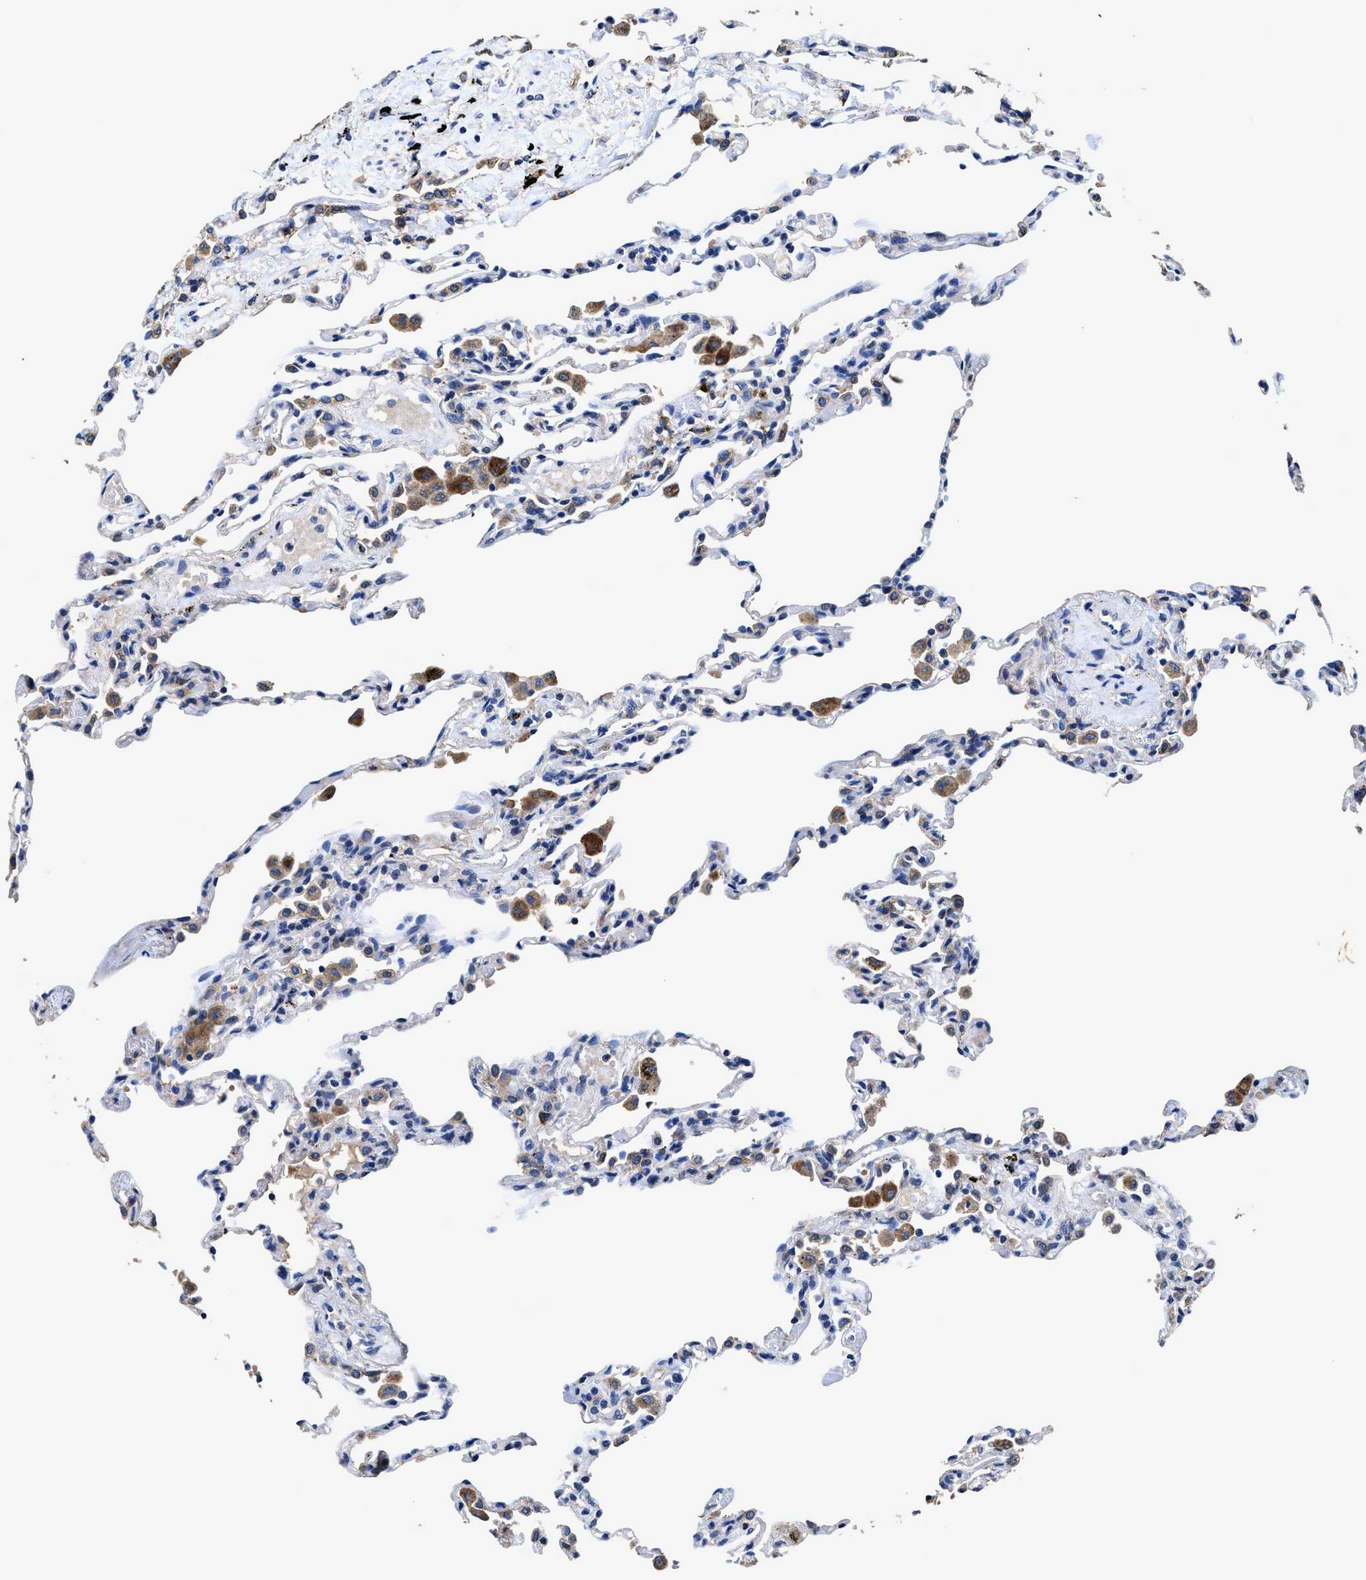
{"staining": {"intensity": "moderate", "quantity": "<25%", "location": "cytoplasmic/membranous"}, "tissue": "lung", "cell_type": "Alveolar cells", "image_type": "normal", "snomed": [{"axis": "morphology", "description": "Normal tissue, NOS"}, {"axis": "topography", "description": "Lung"}], "caption": "Lung stained with a brown dye exhibits moderate cytoplasmic/membranous positive positivity in about <25% of alveolar cells.", "gene": "UBR4", "patient": {"sex": "male", "age": 59}}